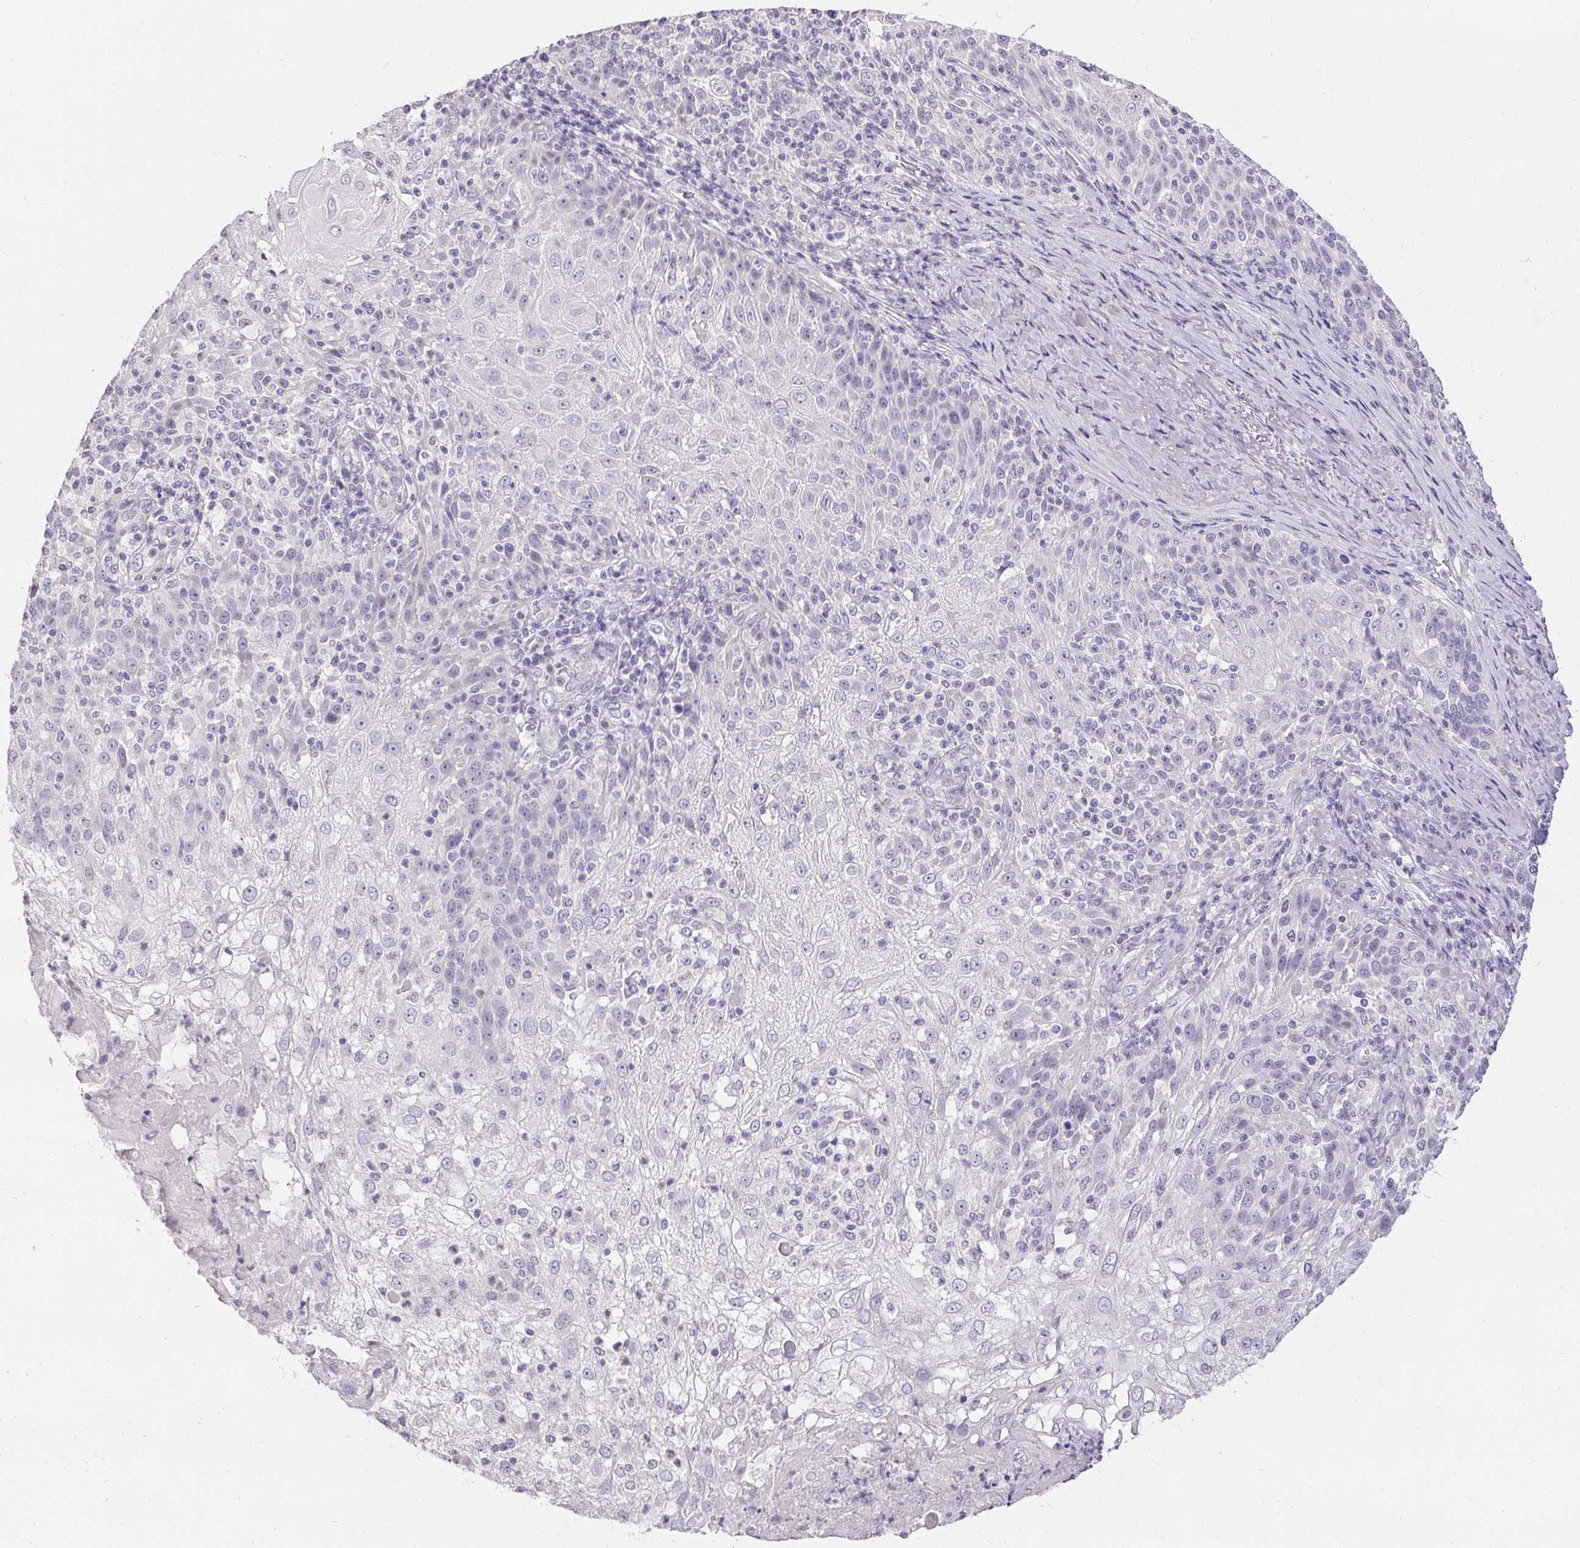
{"staining": {"intensity": "negative", "quantity": "none", "location": "none"}, "tissue": "skin cancer", "cell_type": "Tumor cells", "image_type": "cancer", "snomed": [{"axis": "morphology", "description": "Normal tissue, NOS"}, {"axis": "morphology", "description": "Squamous cell carcinoma, NOS"}, {"axis": "topography", "description": "Skin"}], "caption": "Tumor cells show no significant staining in skin cancer (squamous cell carcinoma).", "gene": "PMEL", "patient": {"sex": "female", "age": 83}}